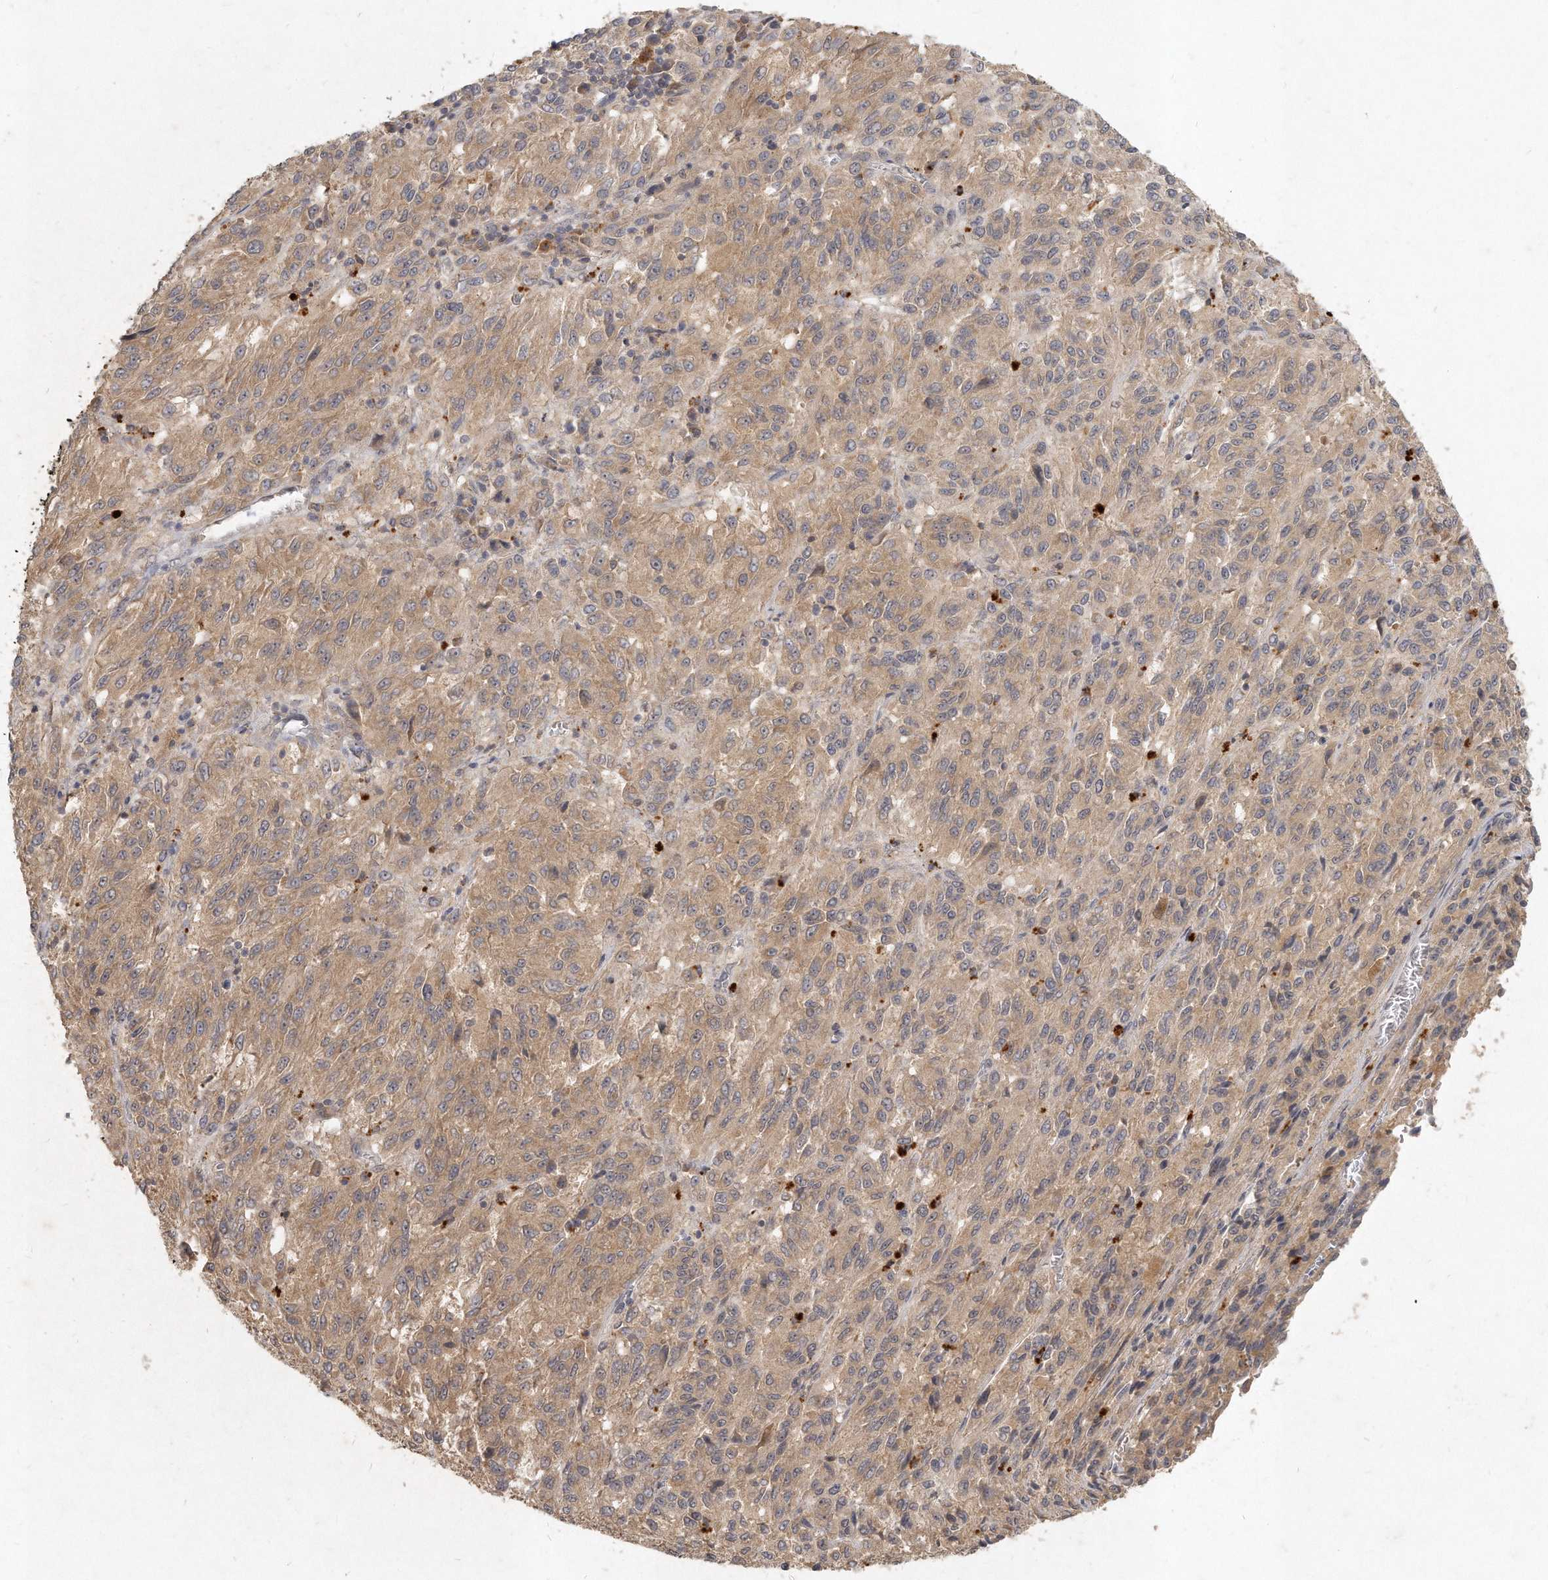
{"staining": {"intensity": "weak", "quantity": ">75%", "location": "cytoplasmic/membranous"}, "tissue": "melanoma", "cell_type": "Tumor cells", "image_type": "cancer", "snomed": [{"axis": "morphology", "description": "Malignant melanoma, Metastatic site"}, {"axis": "topography", "description": "Lung"}], "caption": "A photomicrograph showing weak cytoplasmic/membranous positivity in about >75% of tumor cells in malignant melanoma (metastatic site), as visualized by brown immunohistochemical staining.", "gene": "LGALS8", "patient": {"sex": "male", "age": 64}}